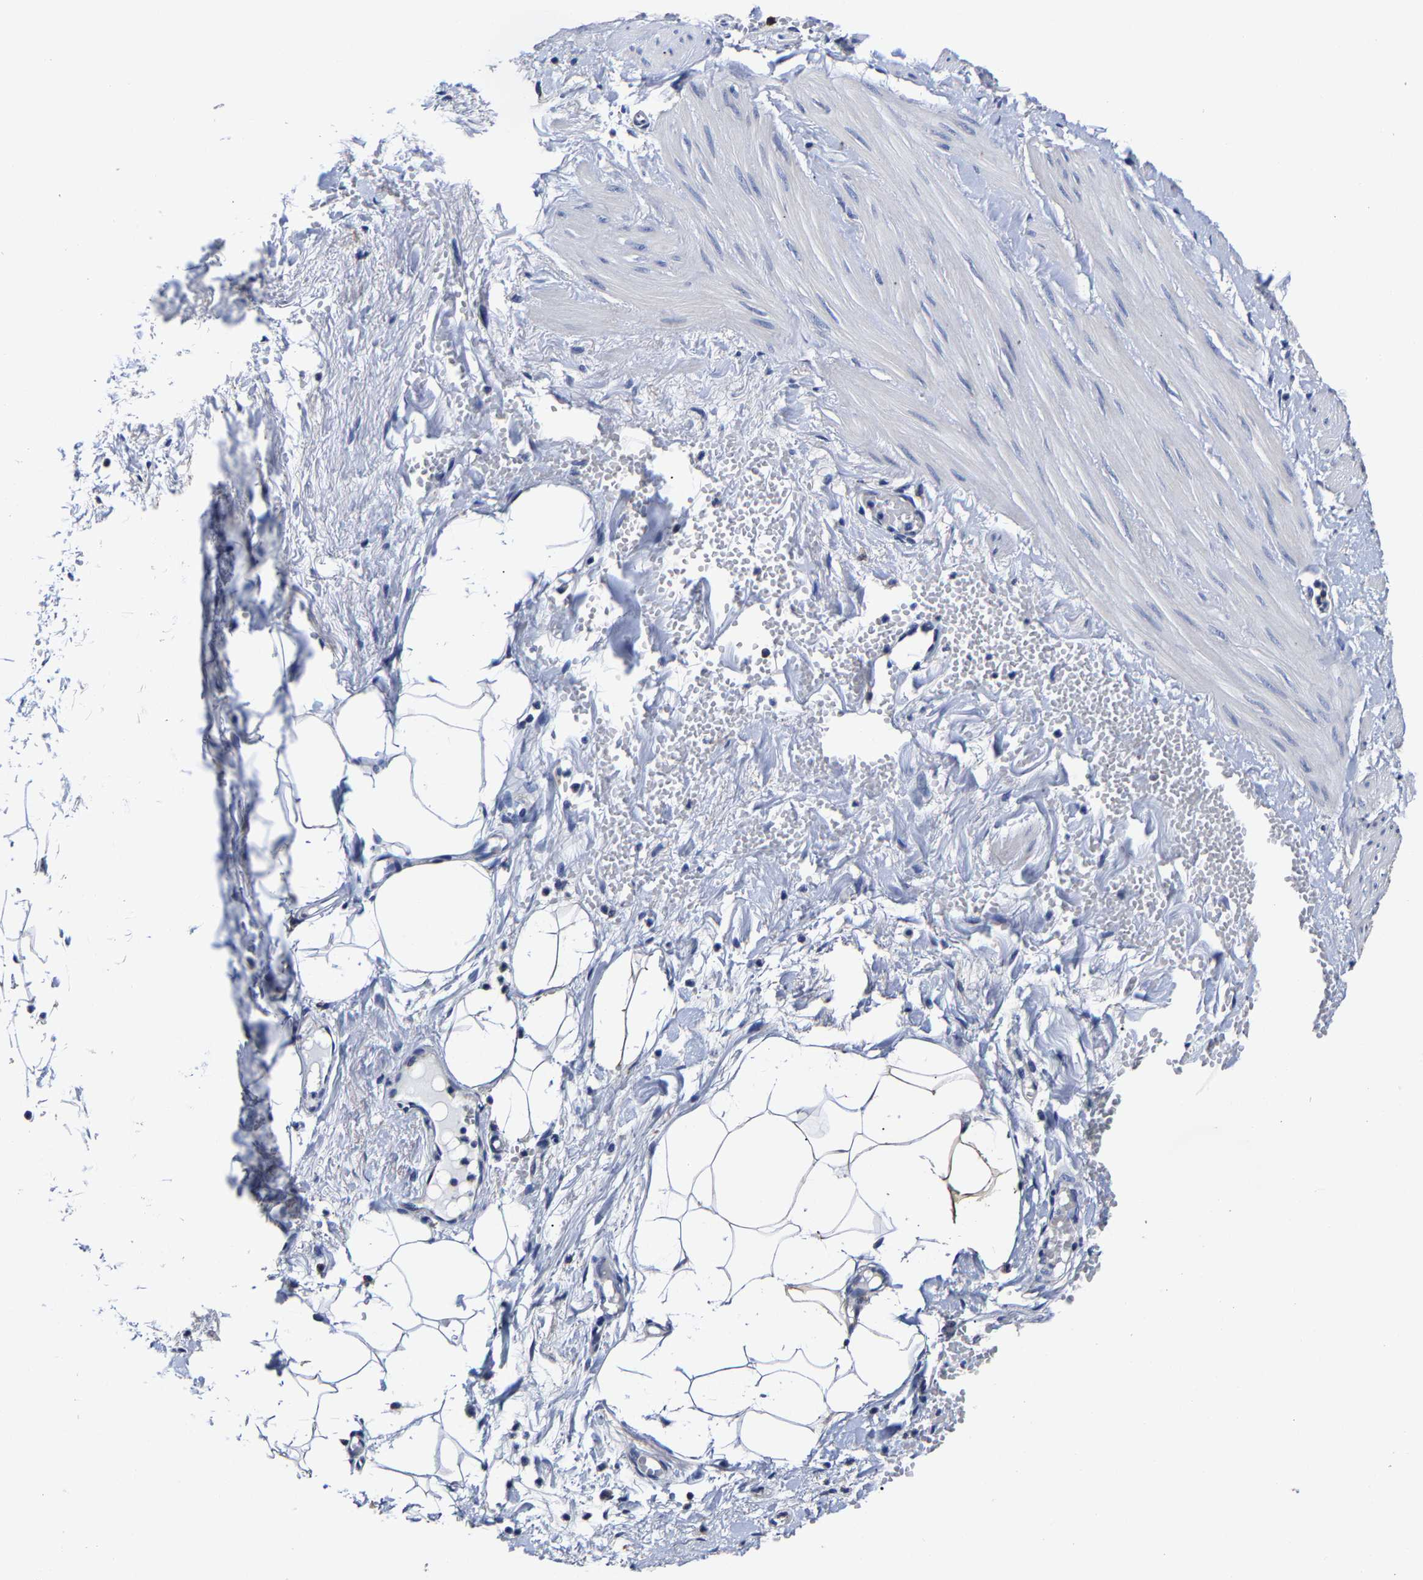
{"staining": {"intensity": "negative", "quantity": "none", "location": "none"}, "tissue": "adipose tissue", "cell_type": "Adipocytes", "image_type": "normal", "snomed": [{"axis": "morphology", "description": "Normal tissue, NOS"}, {"axis": "topography", "description": "Soft tissue"}], "caption": "High magnification brightfield microscopy of unremarkable adipose tissue stained with DAB (brown) and counterstained with hematoxylin (blue): adipocytes show no significant staining. (DAB immunohistochemistry visualized using brightfield microscopy, high magnification).", "gene": "AASS", "patient": {"sex": "male", "age": 72}}